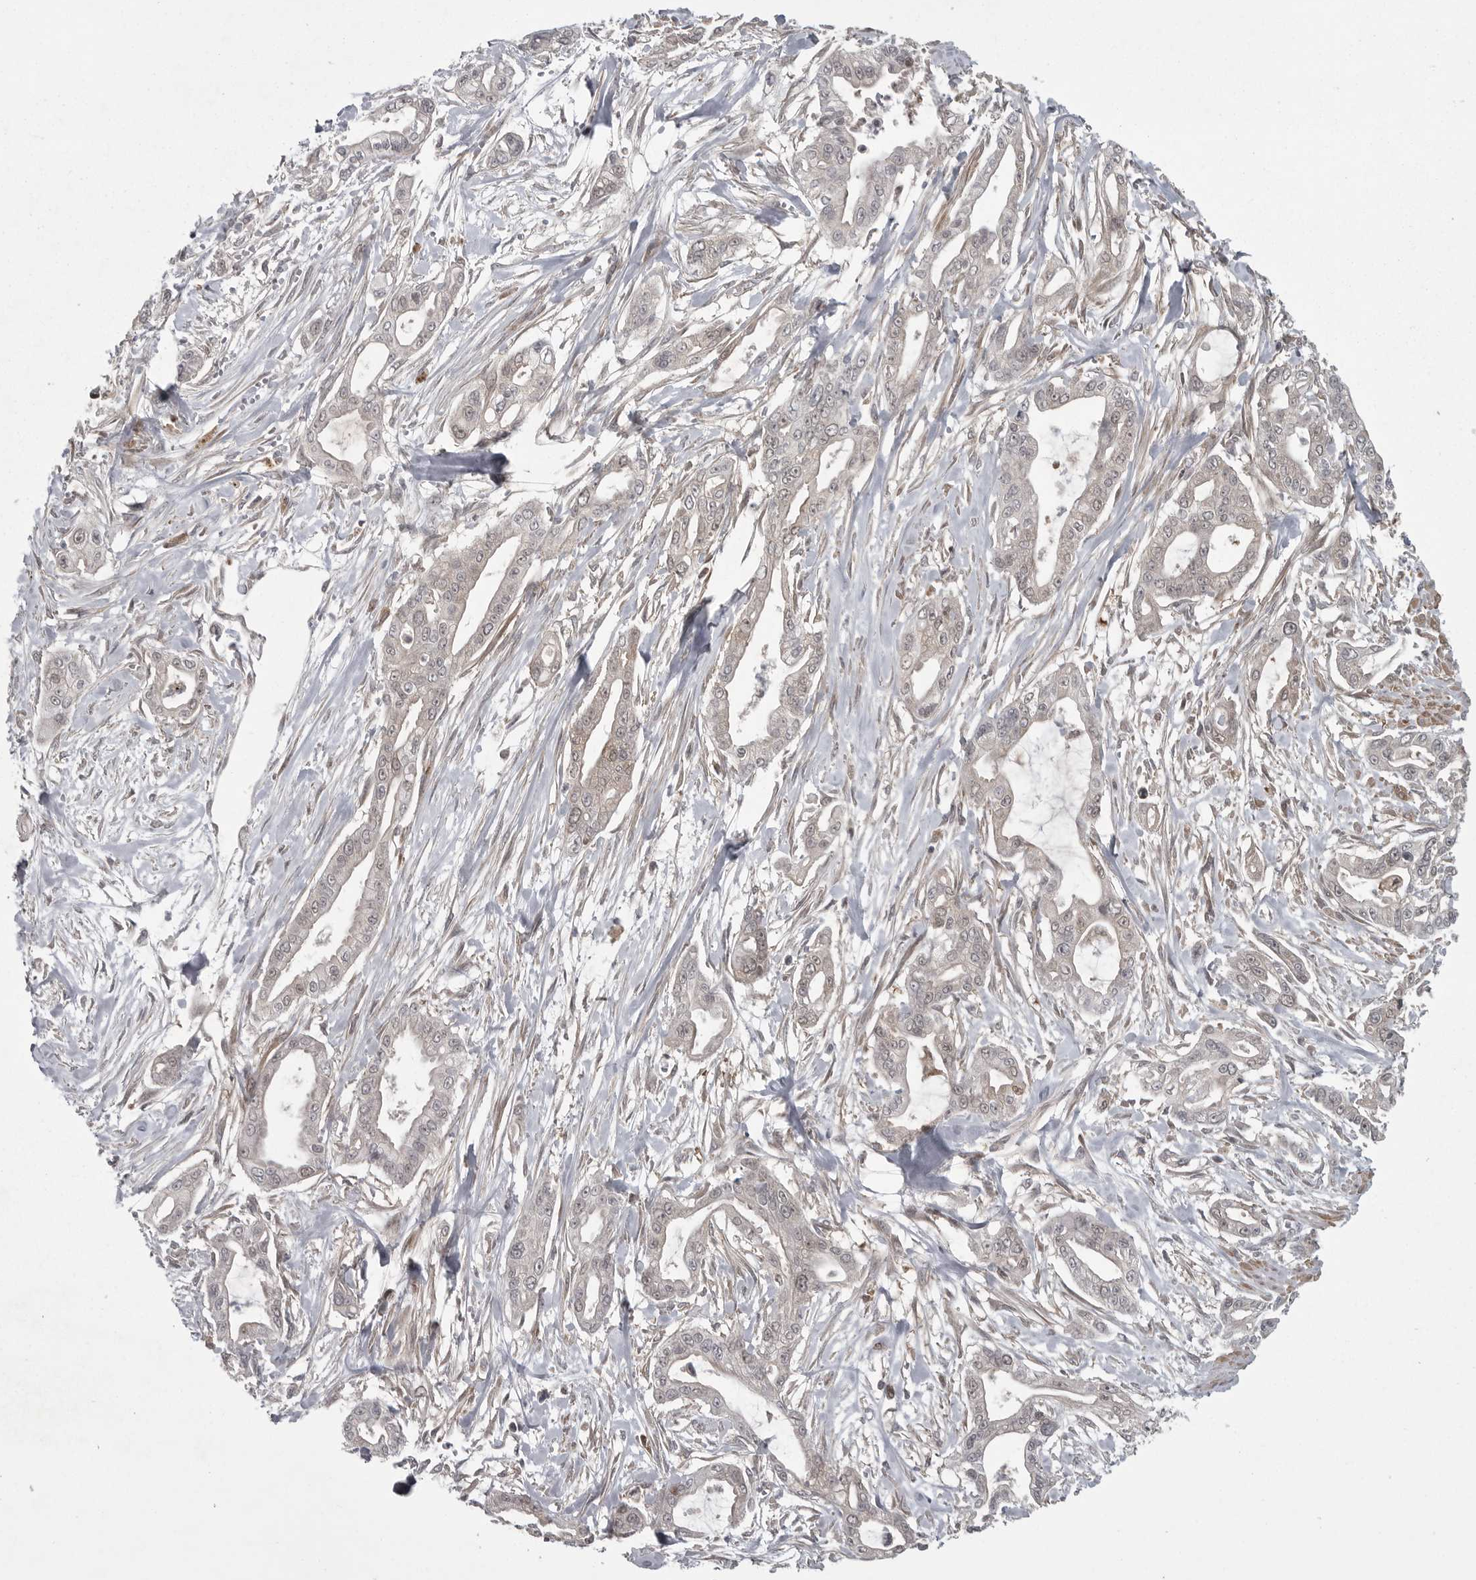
{"staining": {"intensity": "weak", "quantity": "25%-75%", "location": "cytoplasmic/membranous,nuclear"}, "tissue": "pancreatic cancer", "cell_type": "Tumor cells", "image_type": "cancer", "snomed": [{"axis": "morphology", "description": "Adenocarcinoma, NOS"}, {"axis": "topography", "description": "Pancreas"}], "caption": "Approximately 25%-75% of tumor cells in human adenocarcinoma (pancreatic) display weak cytoplasmic/membranous and nuclear protein staining as visualized by brown immunohistochemical staining.", "gene": "PPP1R9A", "patient": {"sex": "male", "age": 68}}